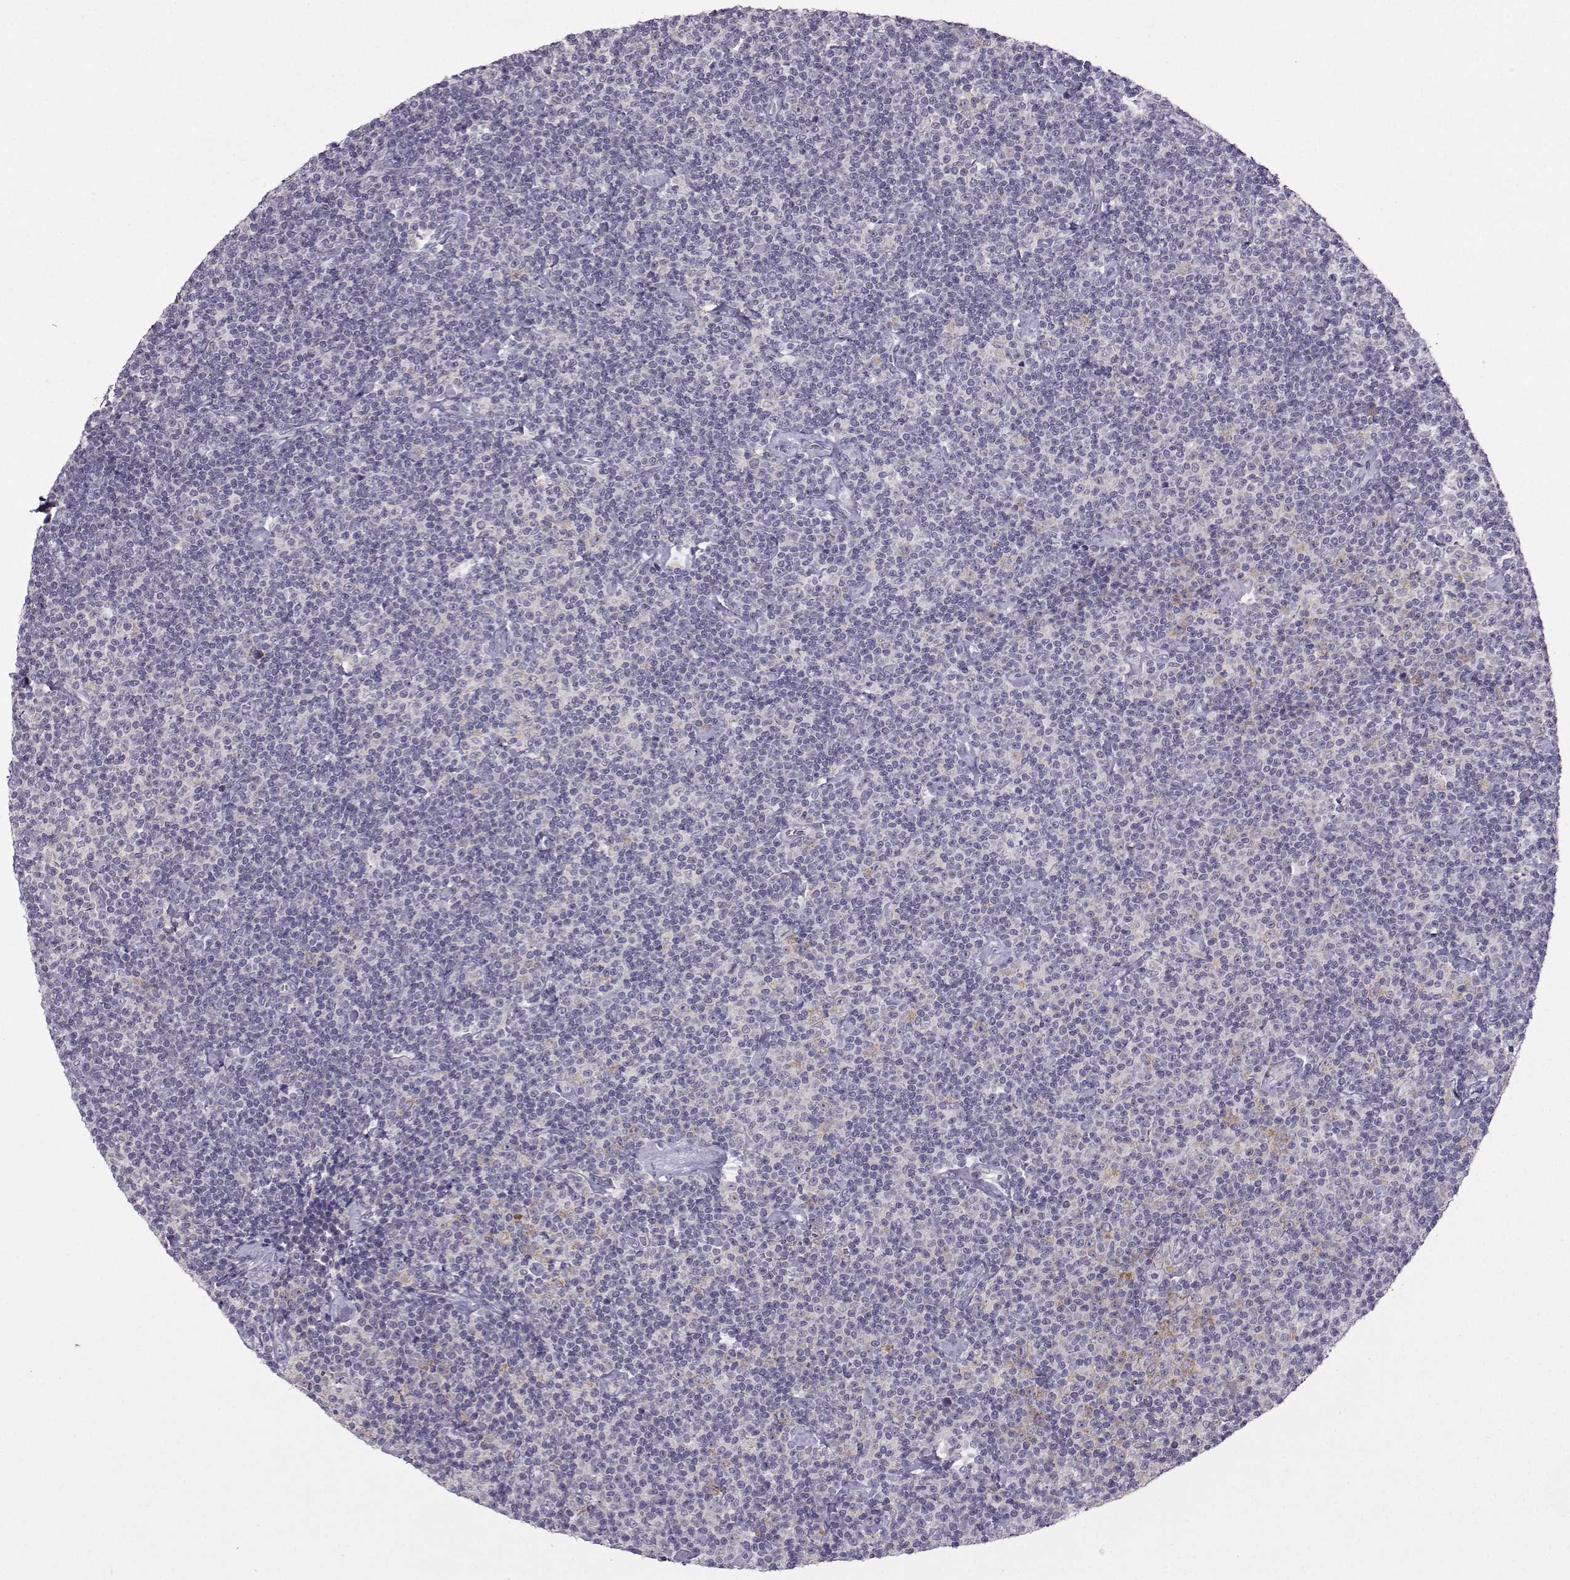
{"staining": {"intensity": "negative", "quantity": "none", "location": "none"}, "tissue": "lymphoma", "cell_type": "Tumor cells", "image_type": "cancer", "snomed": [{"axis": "morphology", "description": "Malignant lymphoma, non-Hodgkin's type, Low grade"}, {"axis": "topography", "description": "Lymph node"}], "caption": "Immunohistochemistry micrograph of lymphoma stained for a protein (brown), which displays no staining in tumor cells. The staining was performed using DAB (3,3'-diaminobenzidine) to visualize the protein expression in brown, while the nuclei were stained in blue with hematoxylin (Magnification: 20x).", "gene": "DDX20", "patient": {"sex": "male", "age": 81}}